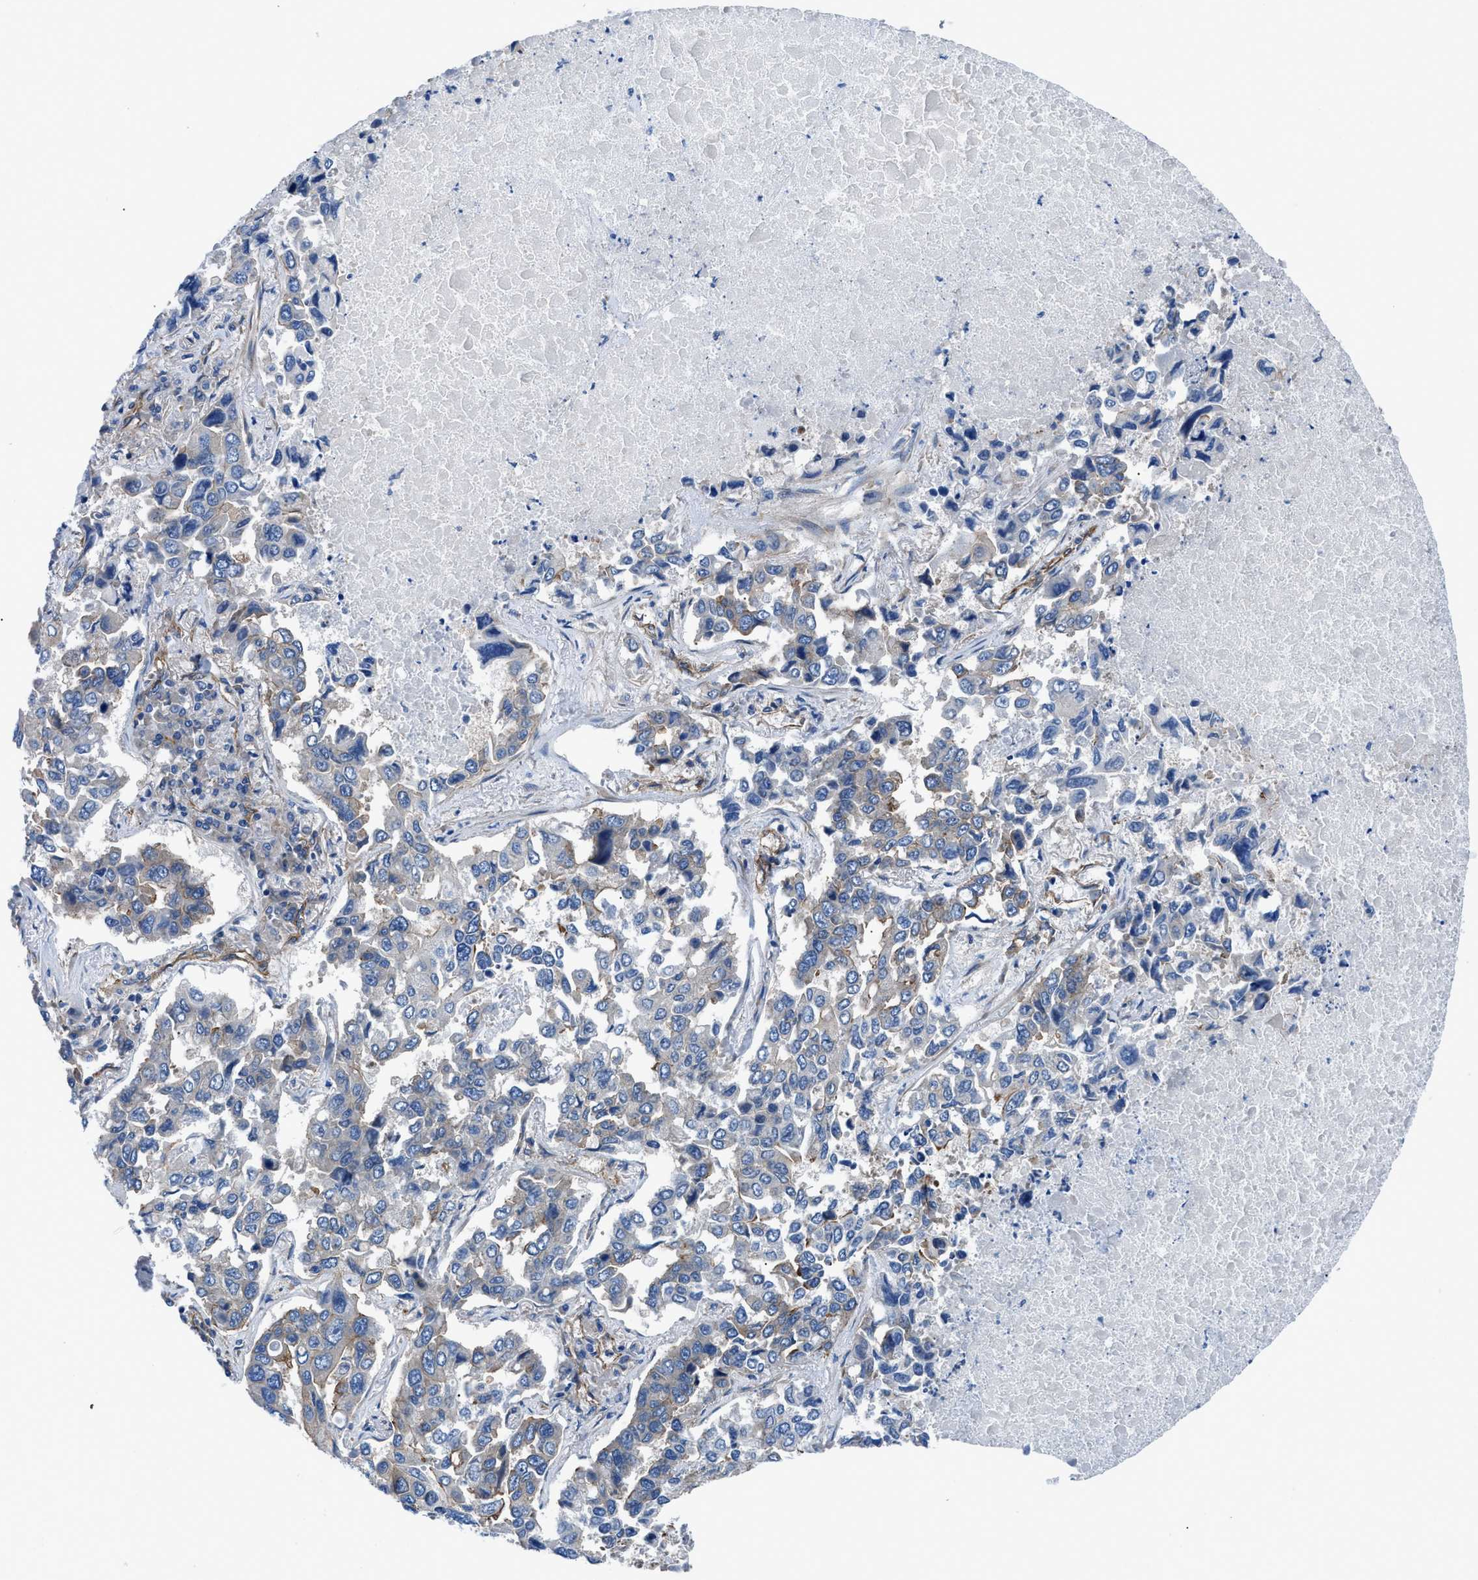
{"staining": {"intensity": "negative", "quantity": "none", "location": "none"}, "tissue": "lung cancer", "cell_type": "Tumor cells", "image_type": "cancer", "snomed": [{"axis": "morphology", "description": "Adenocarcinoma, NOS"}, {"axis": "topography", "description": "Lung"}], "caption": "Human lung cancer (adenocarcinoma) stained for a protein using immunohistochemistry (IHC) reveals no expression in tumor cells.", "gene": "TRIP4", "patient": {"sex": "male", "age": 64}}